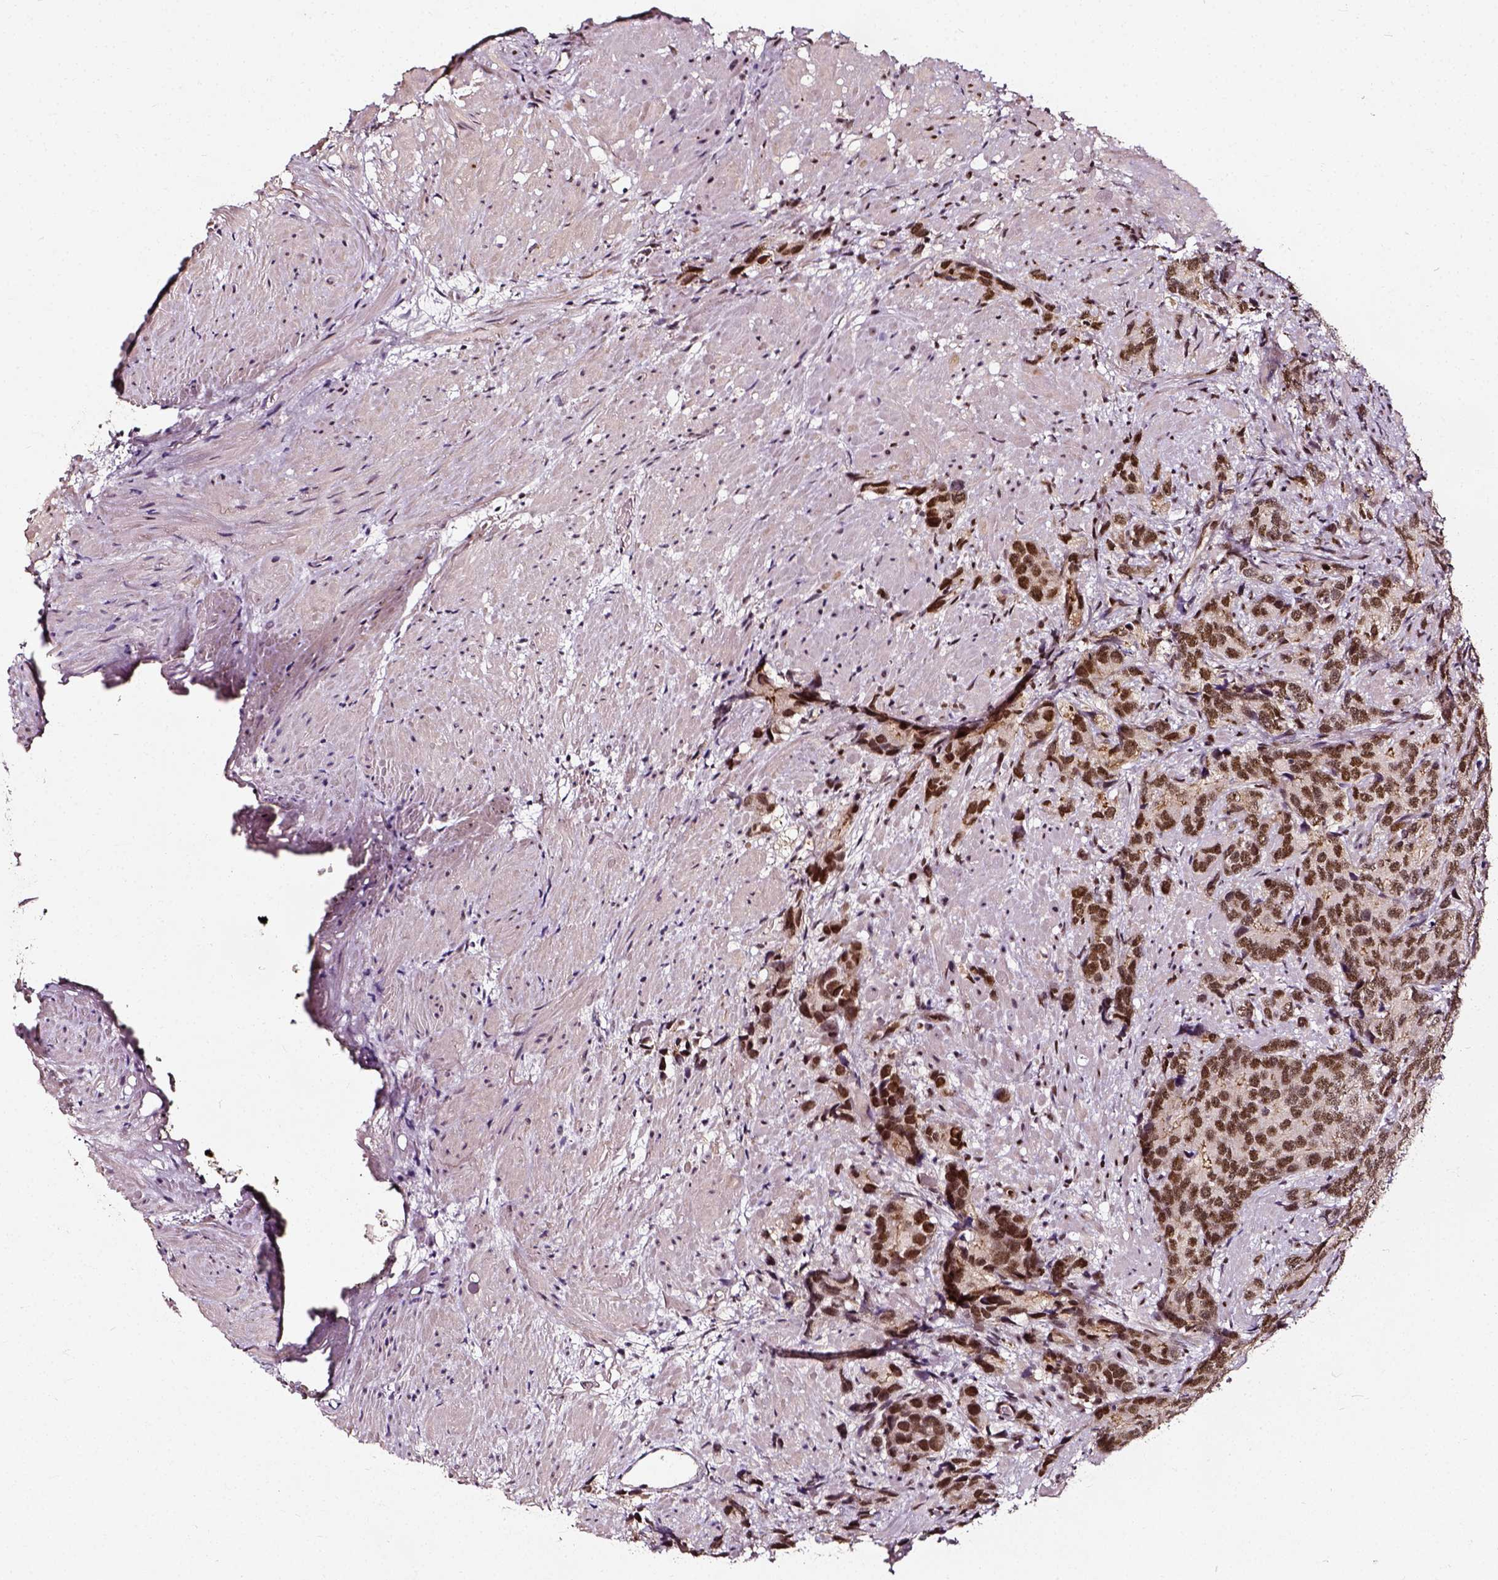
{"staining": {"intensity": "moderate", "quantity": ">75%", "location": "nuclear"}, "tissue": "prostate cancer", "cell_type": "Tumor cells", "image_type": "cancer", "snomed": [{"axis": "morphology", "description": "Adenocarcinoma, High grade"}, {"axis": "topography", "description": "Prostate"}], "caption": "Immunohistochemistry (DAB) staining of human prostate cancer (adenocarcinoma (high-grade)) reveals moderate nuclear protein expression in approximately >75% of tumor cells.", "gene": "NACC1", "patient": {"sex": "male", "age": 90}}